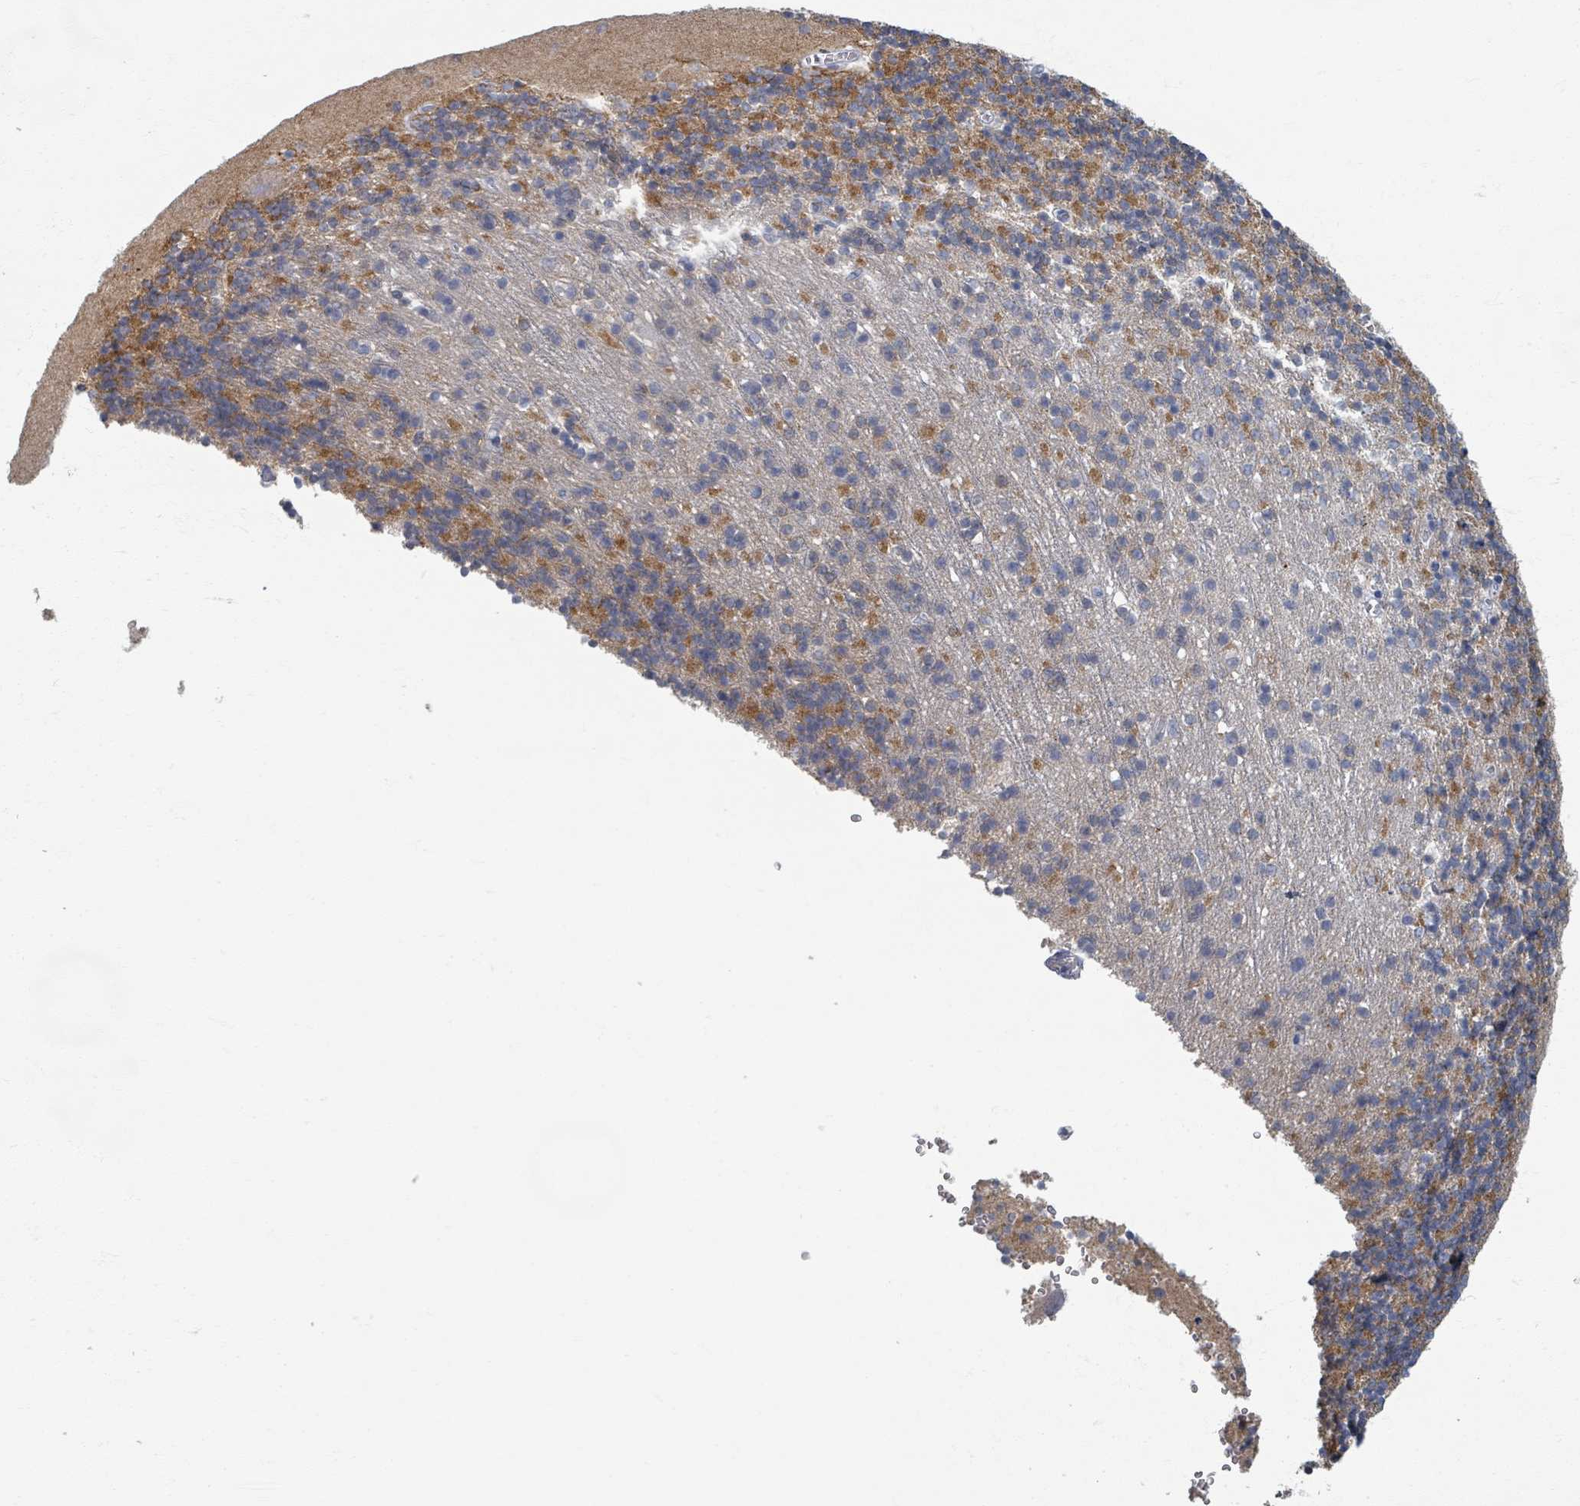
{"staining": {"intensity": "moderate", "quantity": "<25%", "location": "cytoplasmic/membranous"}, "tissue": "cerebellum", "cell_type": "Cells in granular layer", "image_type": "normal", "snomed": [{"axis": "morphology", "description": "Normal tissue, NOS"}, {"axis": "topography", "description": "Cerebellum"}], "caption": "Immunohistochemistry (DAB (3,3'-diaminobenzidine)) staining of unremarkable cerebellum demonstrates moderate cytoplasmic/membranous protein staining in about <25% of cells in granular layer.", "gene": "TAS2R1", "patient": {"sex": "male", "age": 54}}